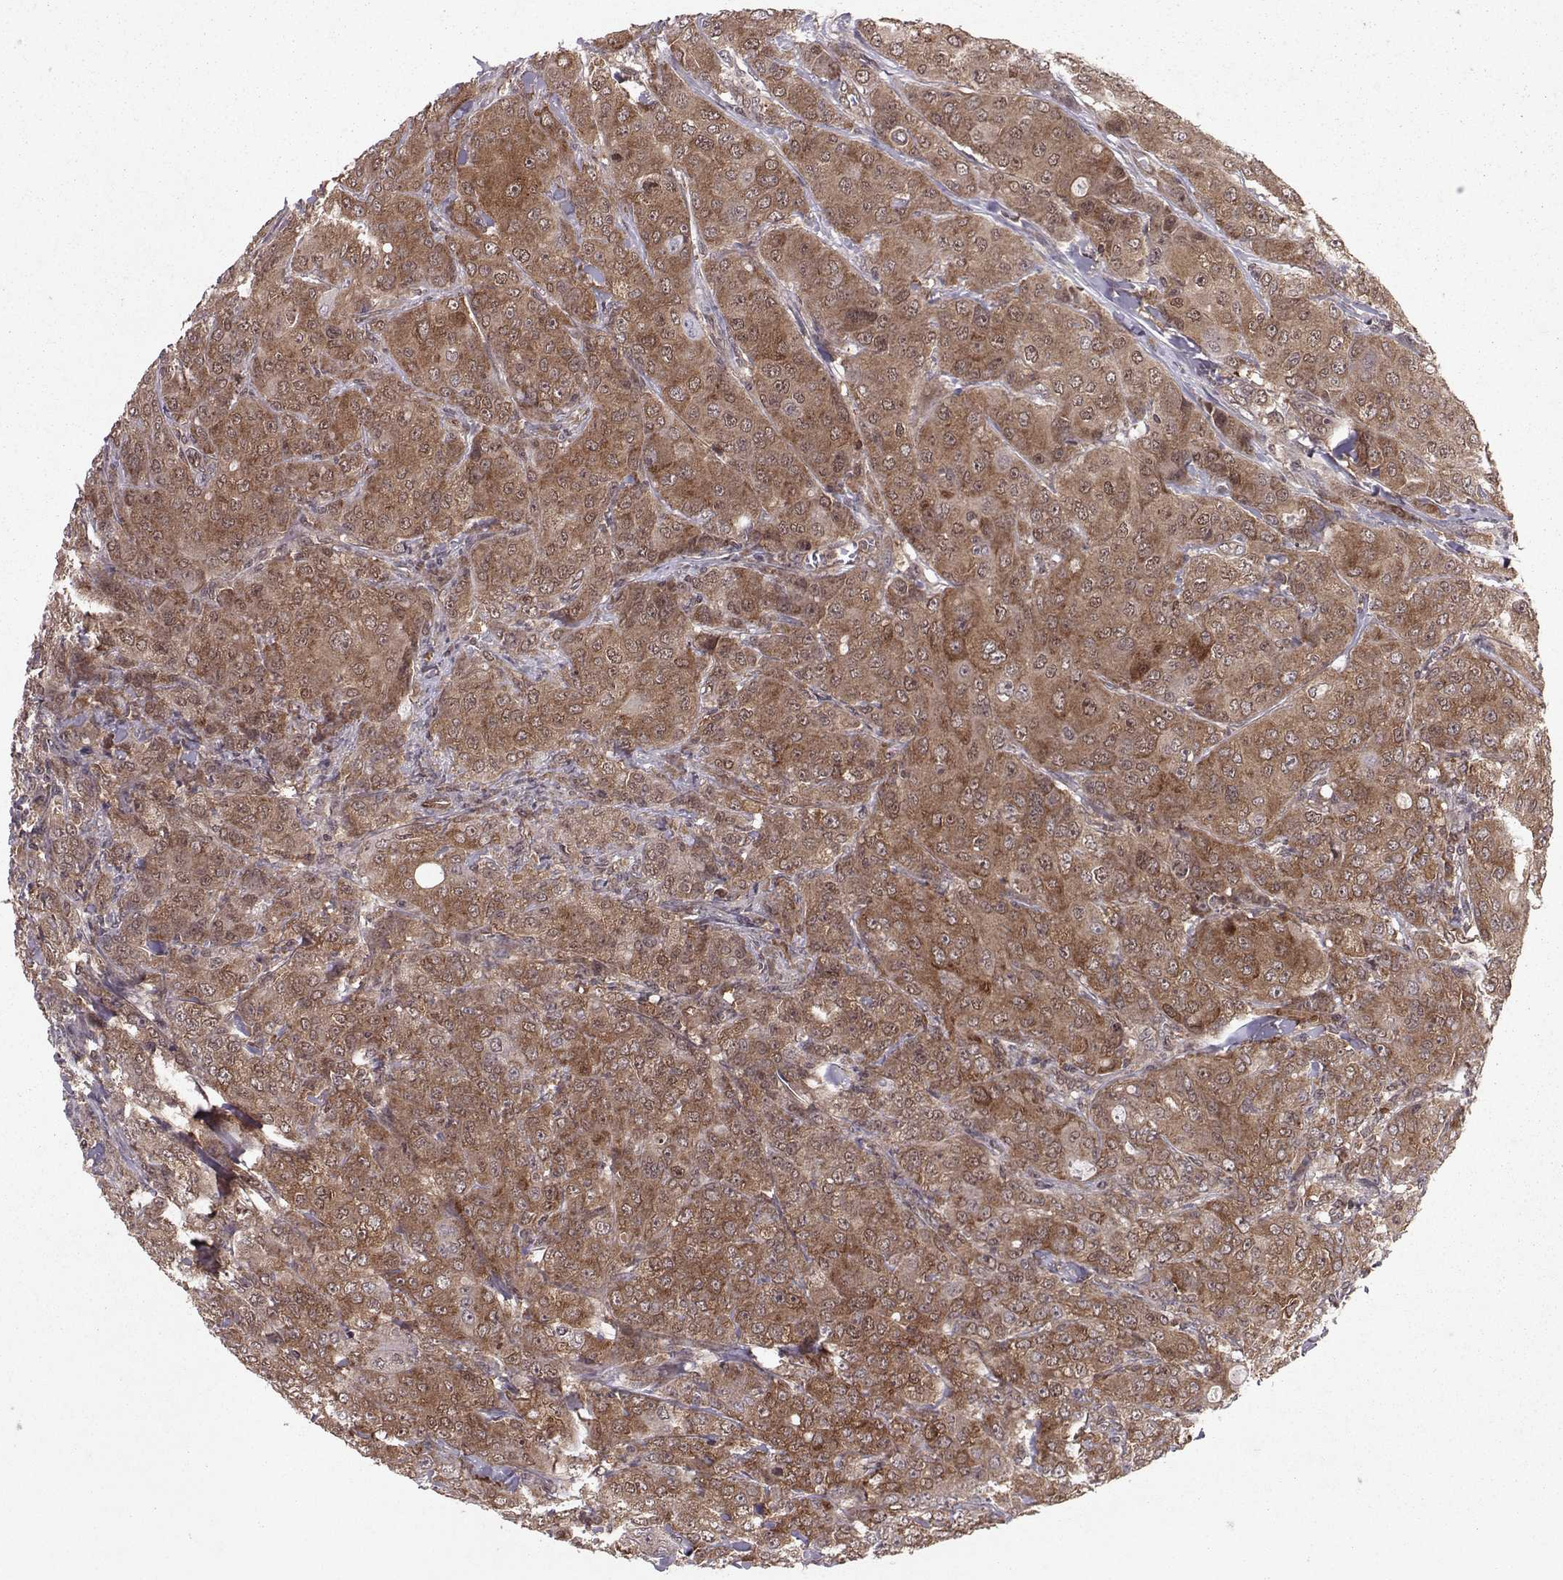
{"staining": {"intensity": "moderate", "quantity": ">75%", "location": "cytoplasmic/membranous"}, "tissue": "breast cancer", "cell_type": "Tumor cells", "image_type": "cancer", "snomed": [{"axis": "morphology", "description": "Duct carcinoma"}, {"axis": "topography", "description": "Breast"}], "caption": "Immunohistochemical staining of breast cancer (invasive ductal carcinoma) reveals moderate cytoplasmic/membranous protein positivity in about >75% of tumor cells. (brown staining indicates protein expression, while blue staining denotes nuclei).", "gene": "PPP2R2A", "patient": {"sex": "female", "age": 43}}